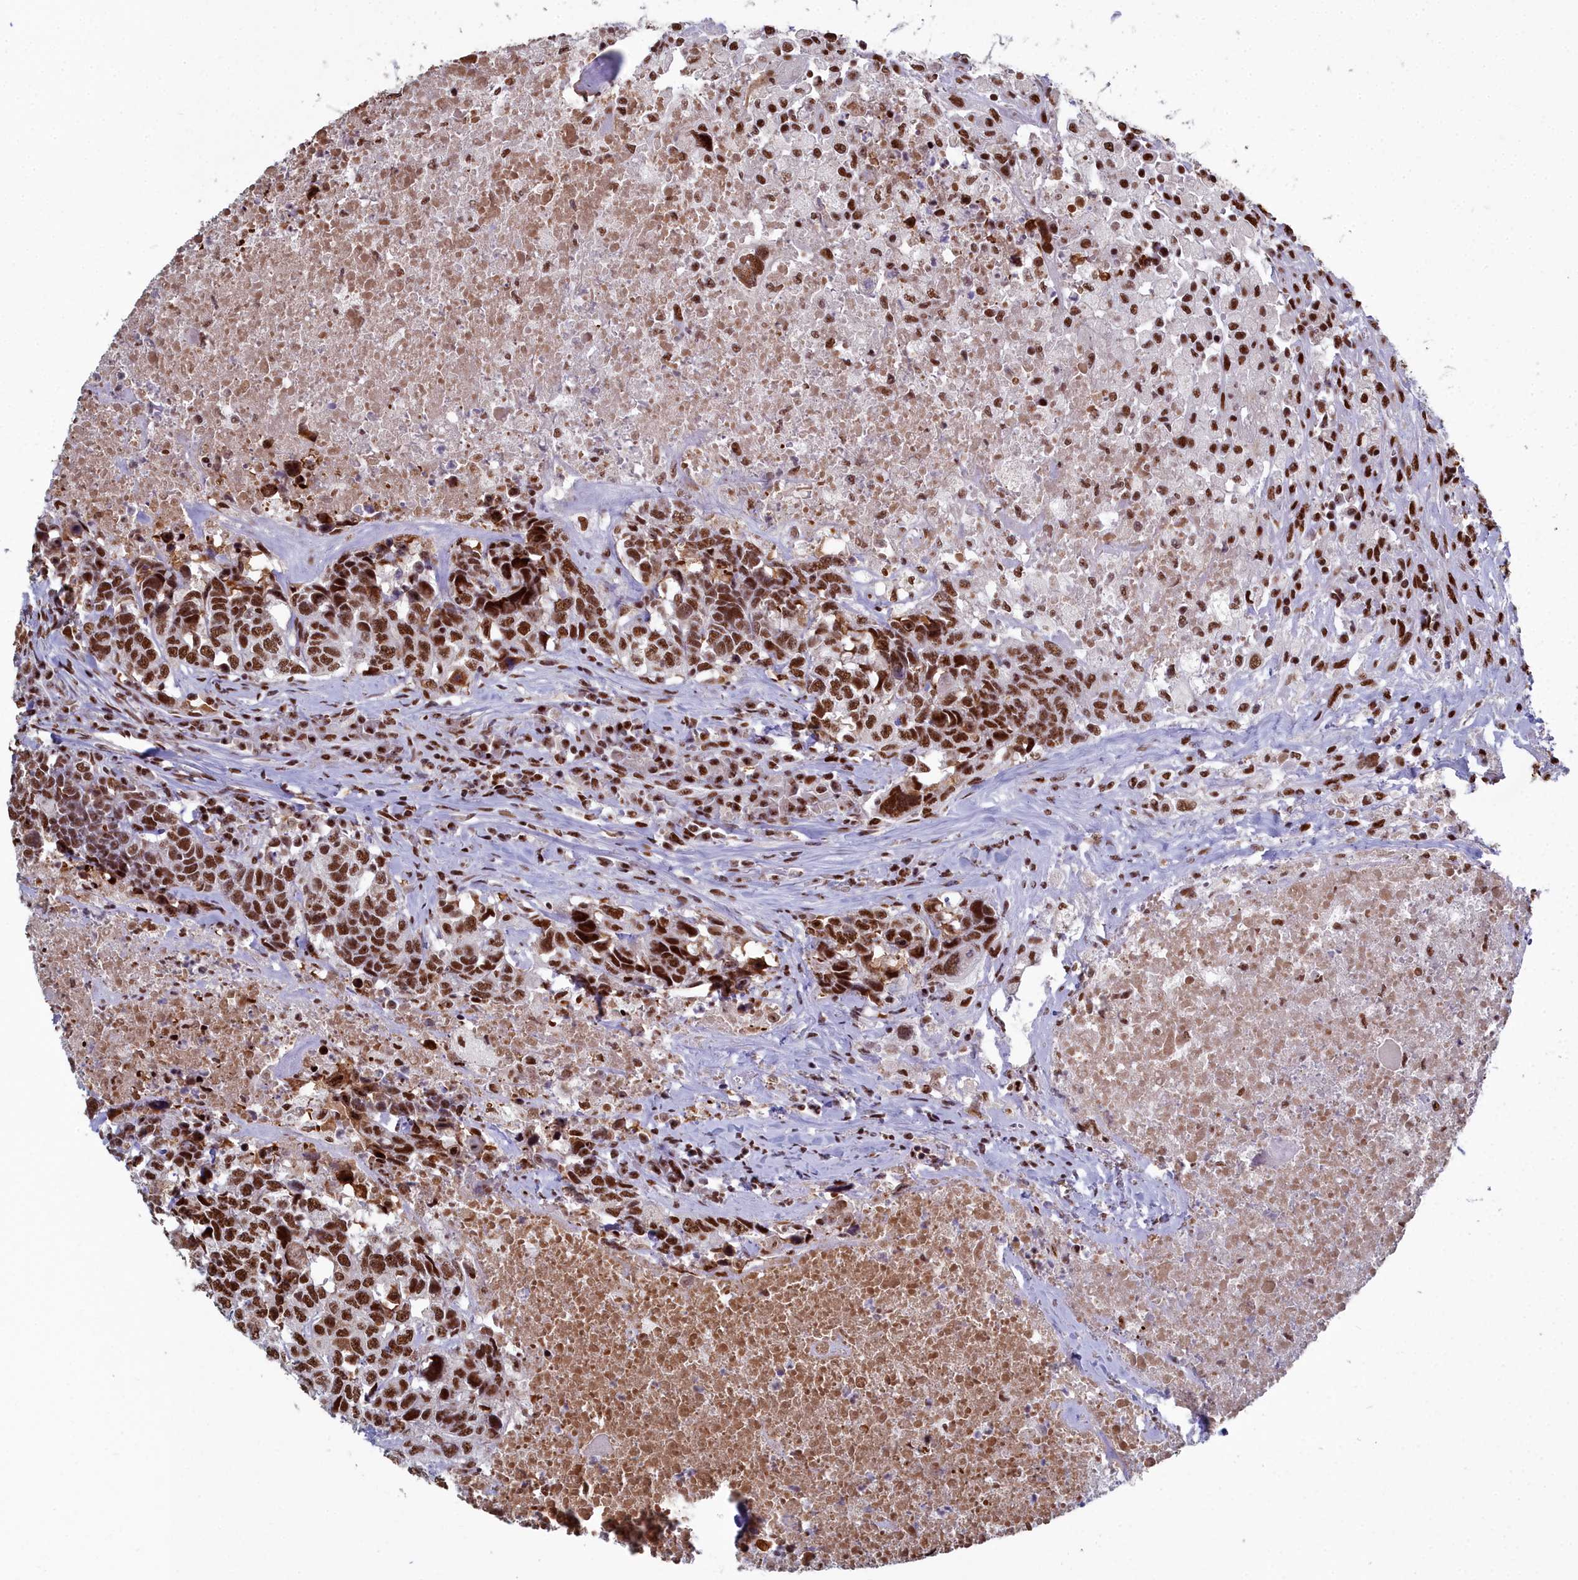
{"staining": {"intensity": "strong", "quantity": ">75%", "location": "nuclear"}, "tissue": "head and neck cancer", "cell_type": "Tumor cells", "image_type": "cancer", "snomed": [{"axis": "morphology", "description": "Squamous cell carcinoma, NOS"}, {"axis": "topography", "description": "Head-Neck"}], "caption": "Head and neck cancer tissue reveals strong nuclear expression in approximately >75% of tumor cells", "gene": "SF3B3", "patient": {"sex": "male", "age": 66}}